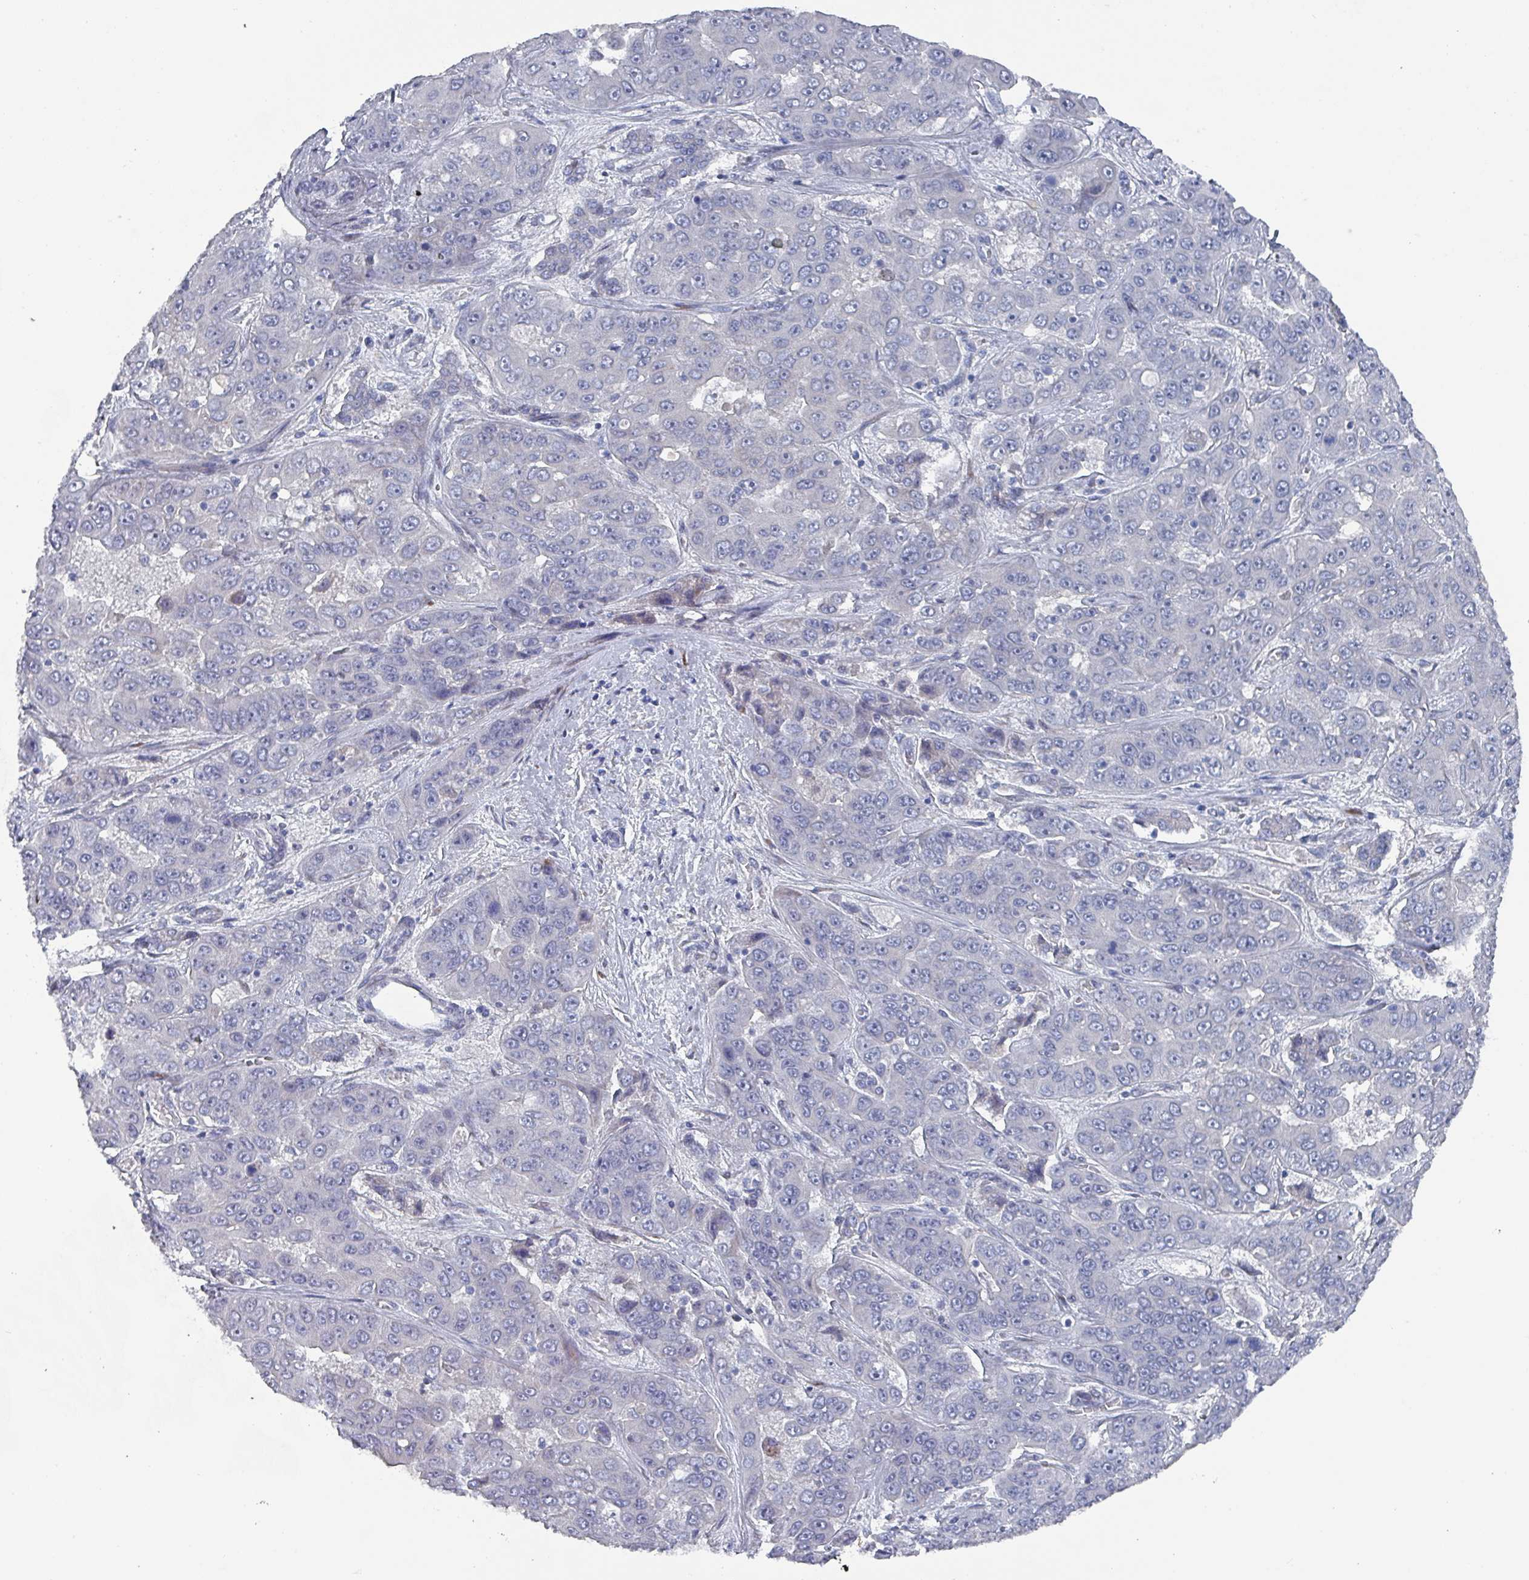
{"staining": {"intensity": "negative", "quantity": "none", "location": "none"}, "tissue": "liver cancer", "cell_type": "Tumor cells", "image_type": "cancer", "snomed": [{"axis": "morphology", "description": "Cholangiocarcinoma"}, {"axis": "topography", "description": "Liver"}], "caption": "There is no significant expression in tumor cells of liver cancer (cholangiocarcinoma).", "gene": "DRD5", "patient": {"sex": "female", "age": 52}}